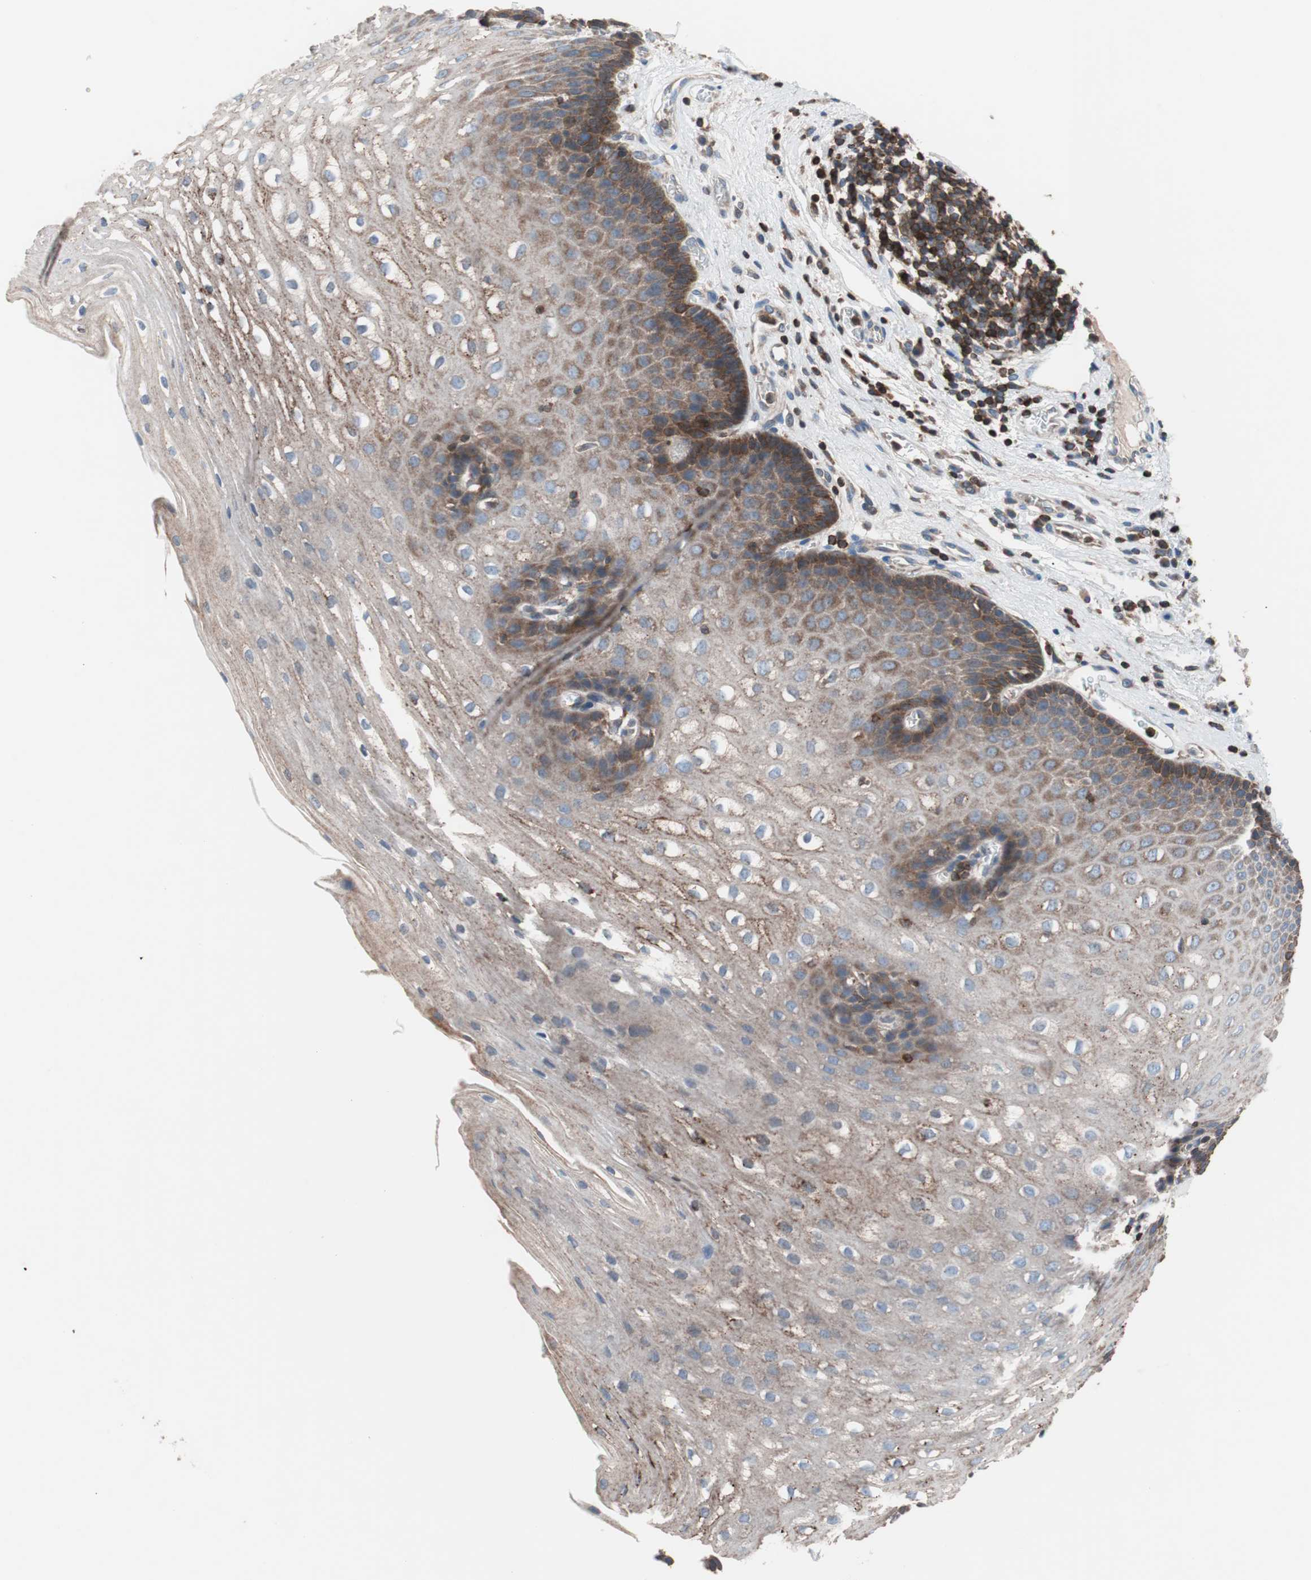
{"staining": {"intensity": "moderate", "quantity": ">75%", "location": "cytoplasmic/membranous"}, "tissue": "esophagus", "cell_type": "Squamous epithelial cells", "image_type": "normal", "snomed": [{"axis": "morphology", "description": "Normal tissue, NOS"}, {"axis": "topography", "description": "Esophagus"}], "caption": "A medium amount of moderate cytoplasmic/membranous expression is seen in approximately >75% of squamous epithelial cells in benign esophagus. (DAB IHC with brightfield microscopy, high magnification).", "gene": "PIK3R1", "patient": {"sex": "male", "age": 48}}